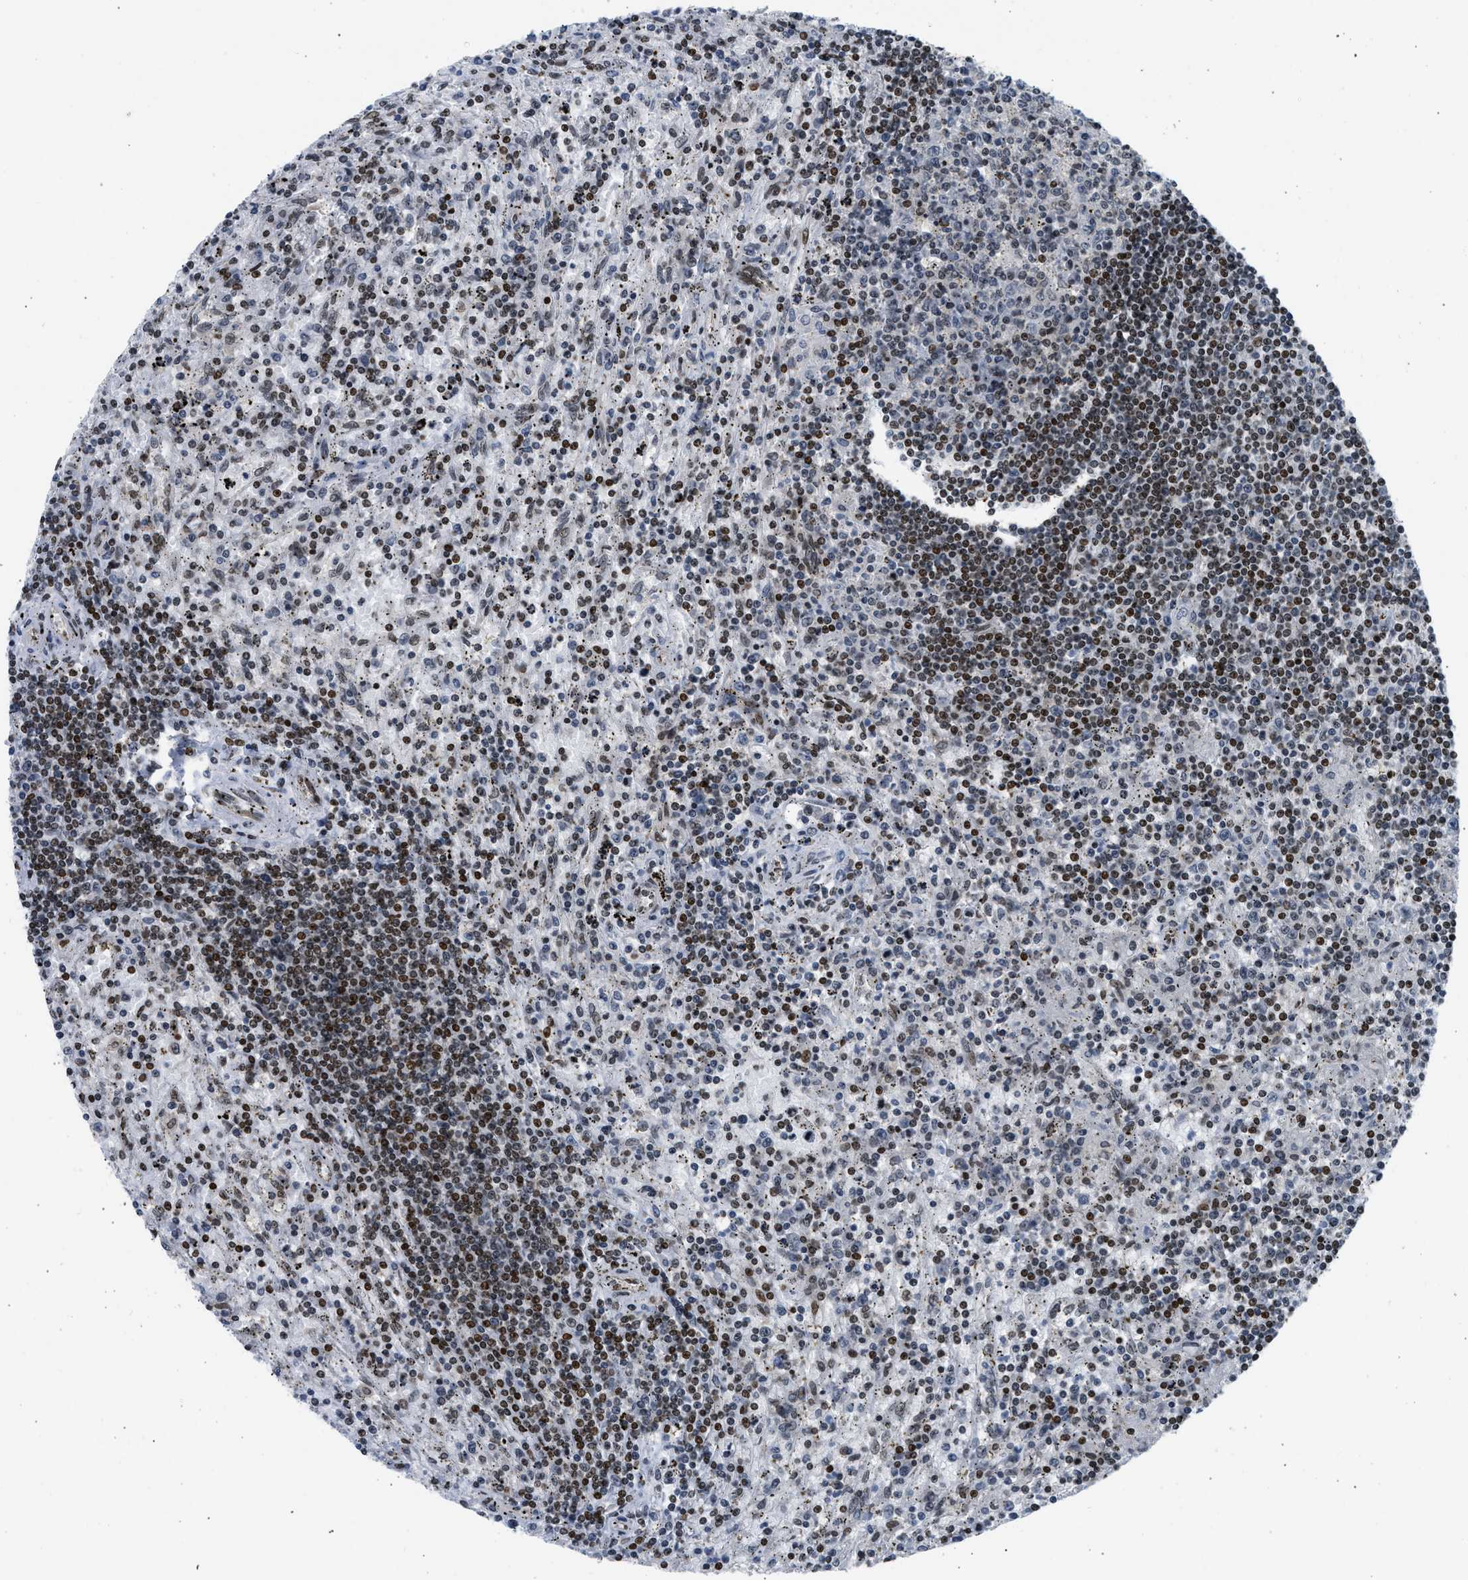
{"staining": {"intensity": "weak", "quantity": "<25%", "location": "nuclear"}, "tissue": "lymphoma", "cell_type": "Tumor cells", "image_type": "cancer", "snomed": [{"axis": "morphology", "description": "Malignant lymphoma, non-Hodgkin's type, Low grade"}, {"axis": "topography", "description": "Spleen"}], "caption": "Tumor cells are negative for brown protein staining in low-grade malignant lymphoma, non-Hodgkin's type.", "gene": "OLIG3", "patient": {"sex": "male", "age": 76}}